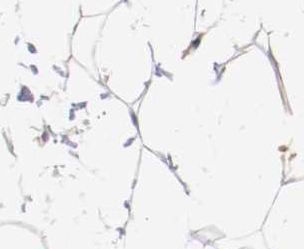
{"staining": {"intensity": "negative", "quantity": "none", "location": "none"}, "tissue": "adipose tissue", "cell_type": "Adipocytes", "image_type": "normal", "snomed": [{"axis": "morphology", "description": "Normal tissue, NOS"}, {"axis": "morphology", "description": "Duct carcinoma"}, {"axis": "topography", "description": "Breast"}, {"axis": "topography", "description": "Adipose tissue"}], "caption": "Immunohistochemistry micrograph of benign adipose tissue: adipose tissue stained with DAB demonstrates no significant protein expression in adipocytes. (DAB IHC with hematoxylin counter stain).", "gene": "SEMA5A", "patient": {"sex": "female", "age": 37}}